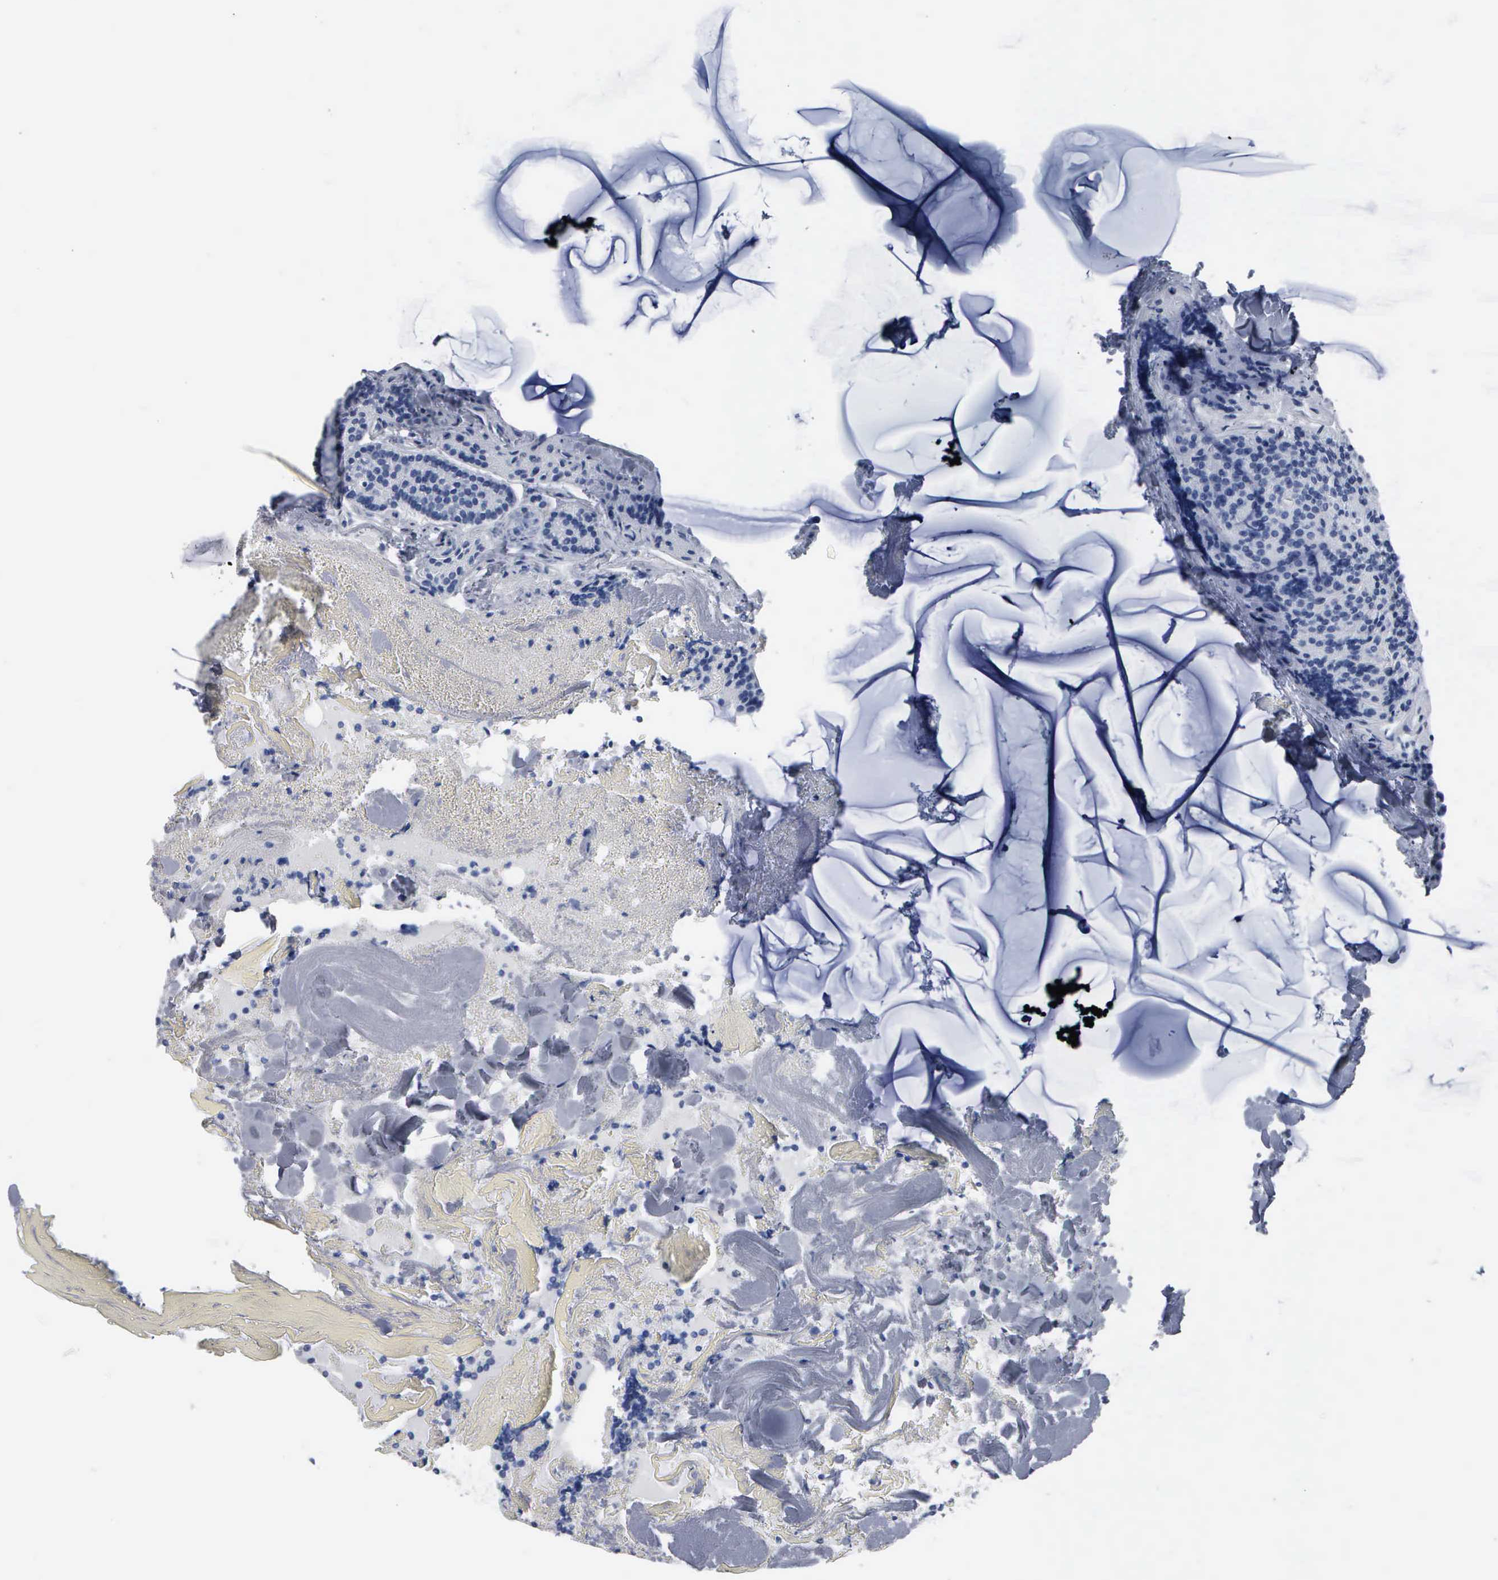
{"staining": {"intensity": "negative", "quantity": "none", "location": "none"}, "tissue": "parathyroid gland", "cell_type": "Glandular cells", "image_type": "normal", "snomed": [{"axis": "morphology", "description": "Normal tissue, NOS"}, {"axis": "topography", "description": "Parathyroid gland"}], "caption": "A high-resolution photomicrograph shows immunohistochemistry (IHC) staining of normal parathyroid gland, which shows no significant positivity in glandular cells. Nuclei are stained in blue.", "gene": "DMD", "patient": {"sex": "female", "age": 29}}